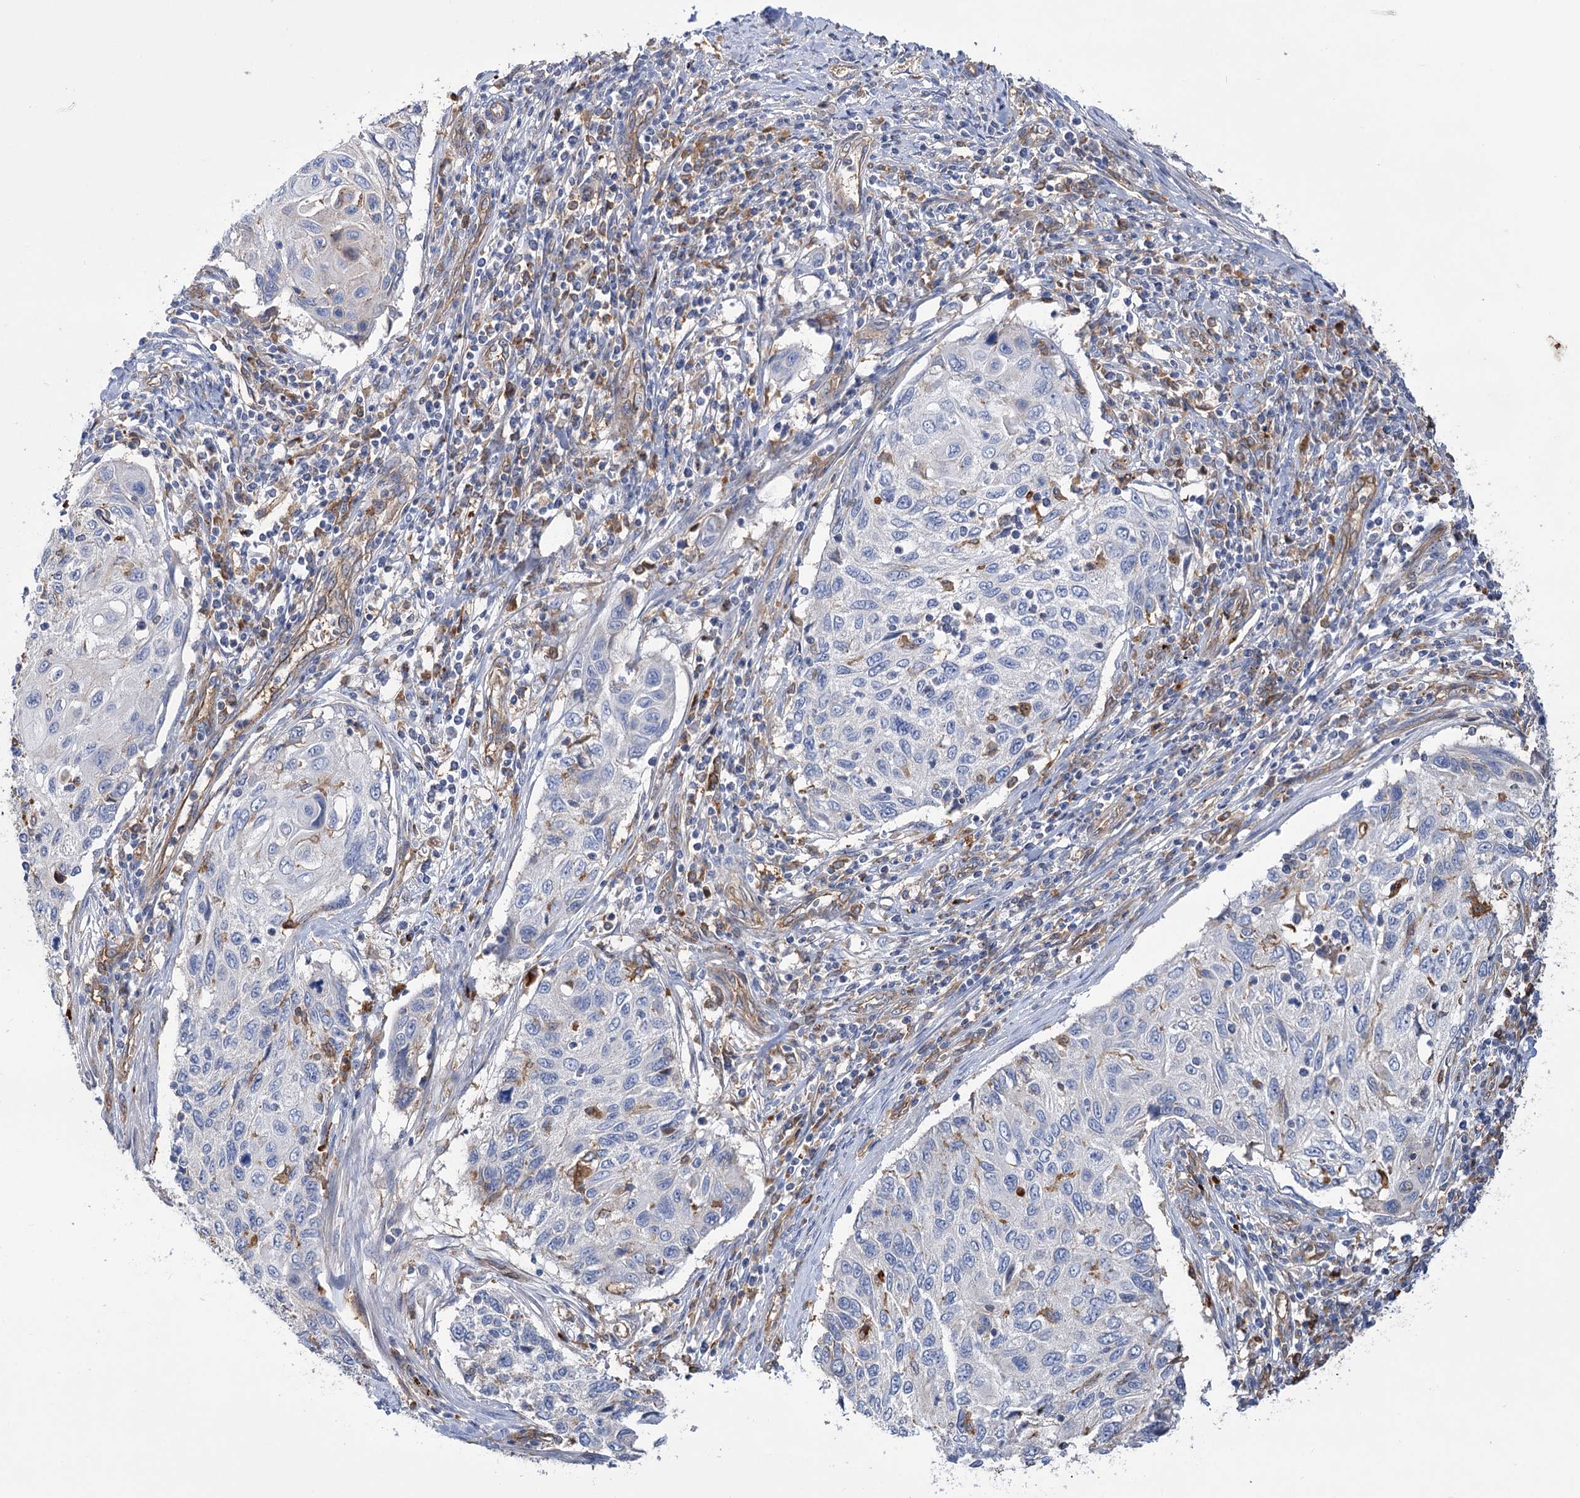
{"staining": {"intensity": "negative", "quantity": "none", "location": "none"}, "tissue": "cervical cancer", "cell_type": "Tumor cells", "image_type": "cancer", "snomed": [{"axis": "morphology", "description": "Squamous cell carcinoma, NOS"}, {"axis": "topography", "description": "Cervix"}], "caption": "This image is of squamous cell carcinoma (cervical) stained with immunohistochemistry to label a protein in brown with the nuclei are counter-stained blue. There is no positivity in tumor cells.", "gene": "GUSB", "patient": {"sex": "female", "age": 70}}